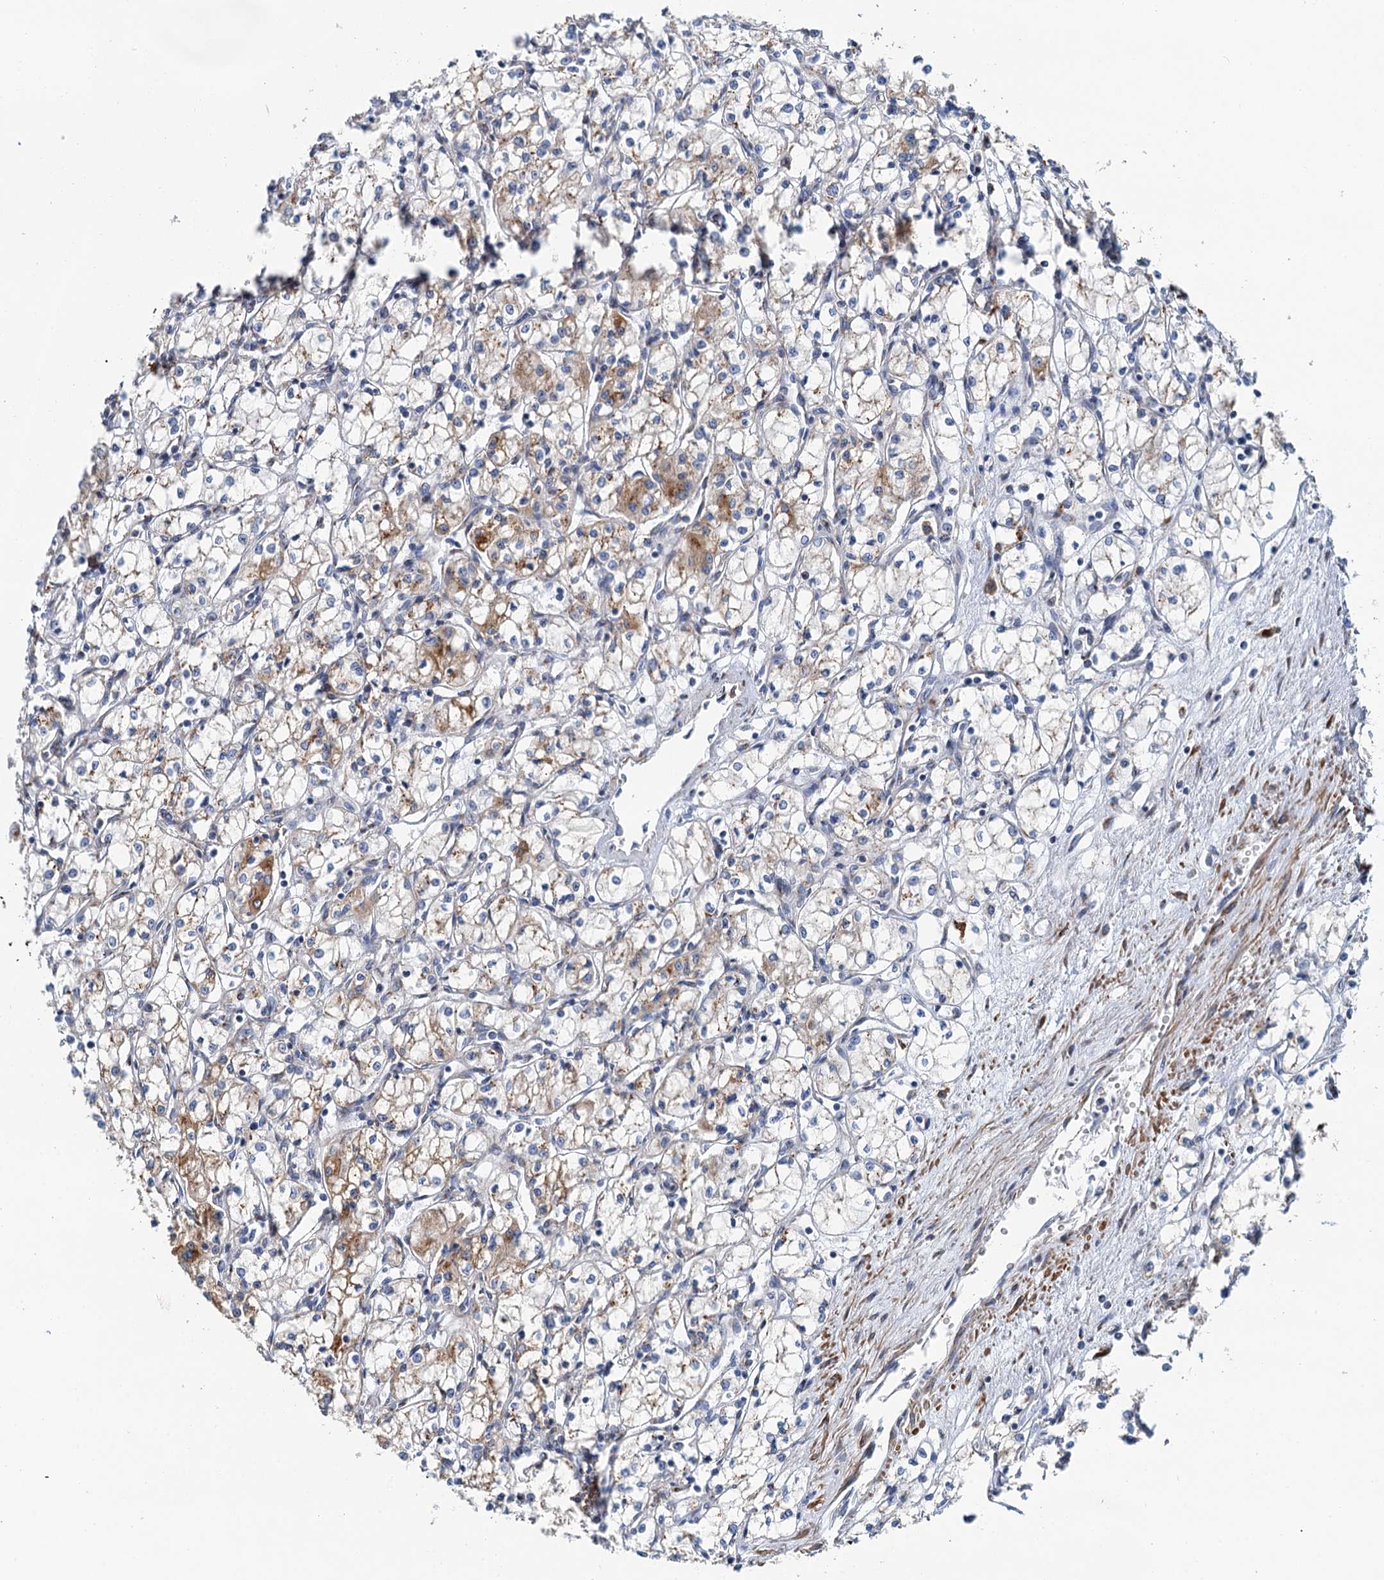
{"staining": {"intensity": "moderate", "quantity": "<25%", "location": "cytoplasmic/membranous"}, "tissue": "renal cancer", "cell_type": "Tumor cells", "image_type": "cancer", "snomed": [{"axis": "morphology", "description": "Adenocarcinoma, NOS"}, {"axis": "topography", "description": "Kidney"}], "caption": "Immunohistochemical staining of renal cancer (adenocarcinoma) shows low levels of moderate cytoplasmic/membranous protein positivity in about <25% of tumor cells. The staining was performed using DAB to visualize the protein expression in brown, while the nuclei were stained in blue with hematoxylin (Magnification: 20x).", "gene": "BET1L", "patient": {"sex": "male", "age": 59}}